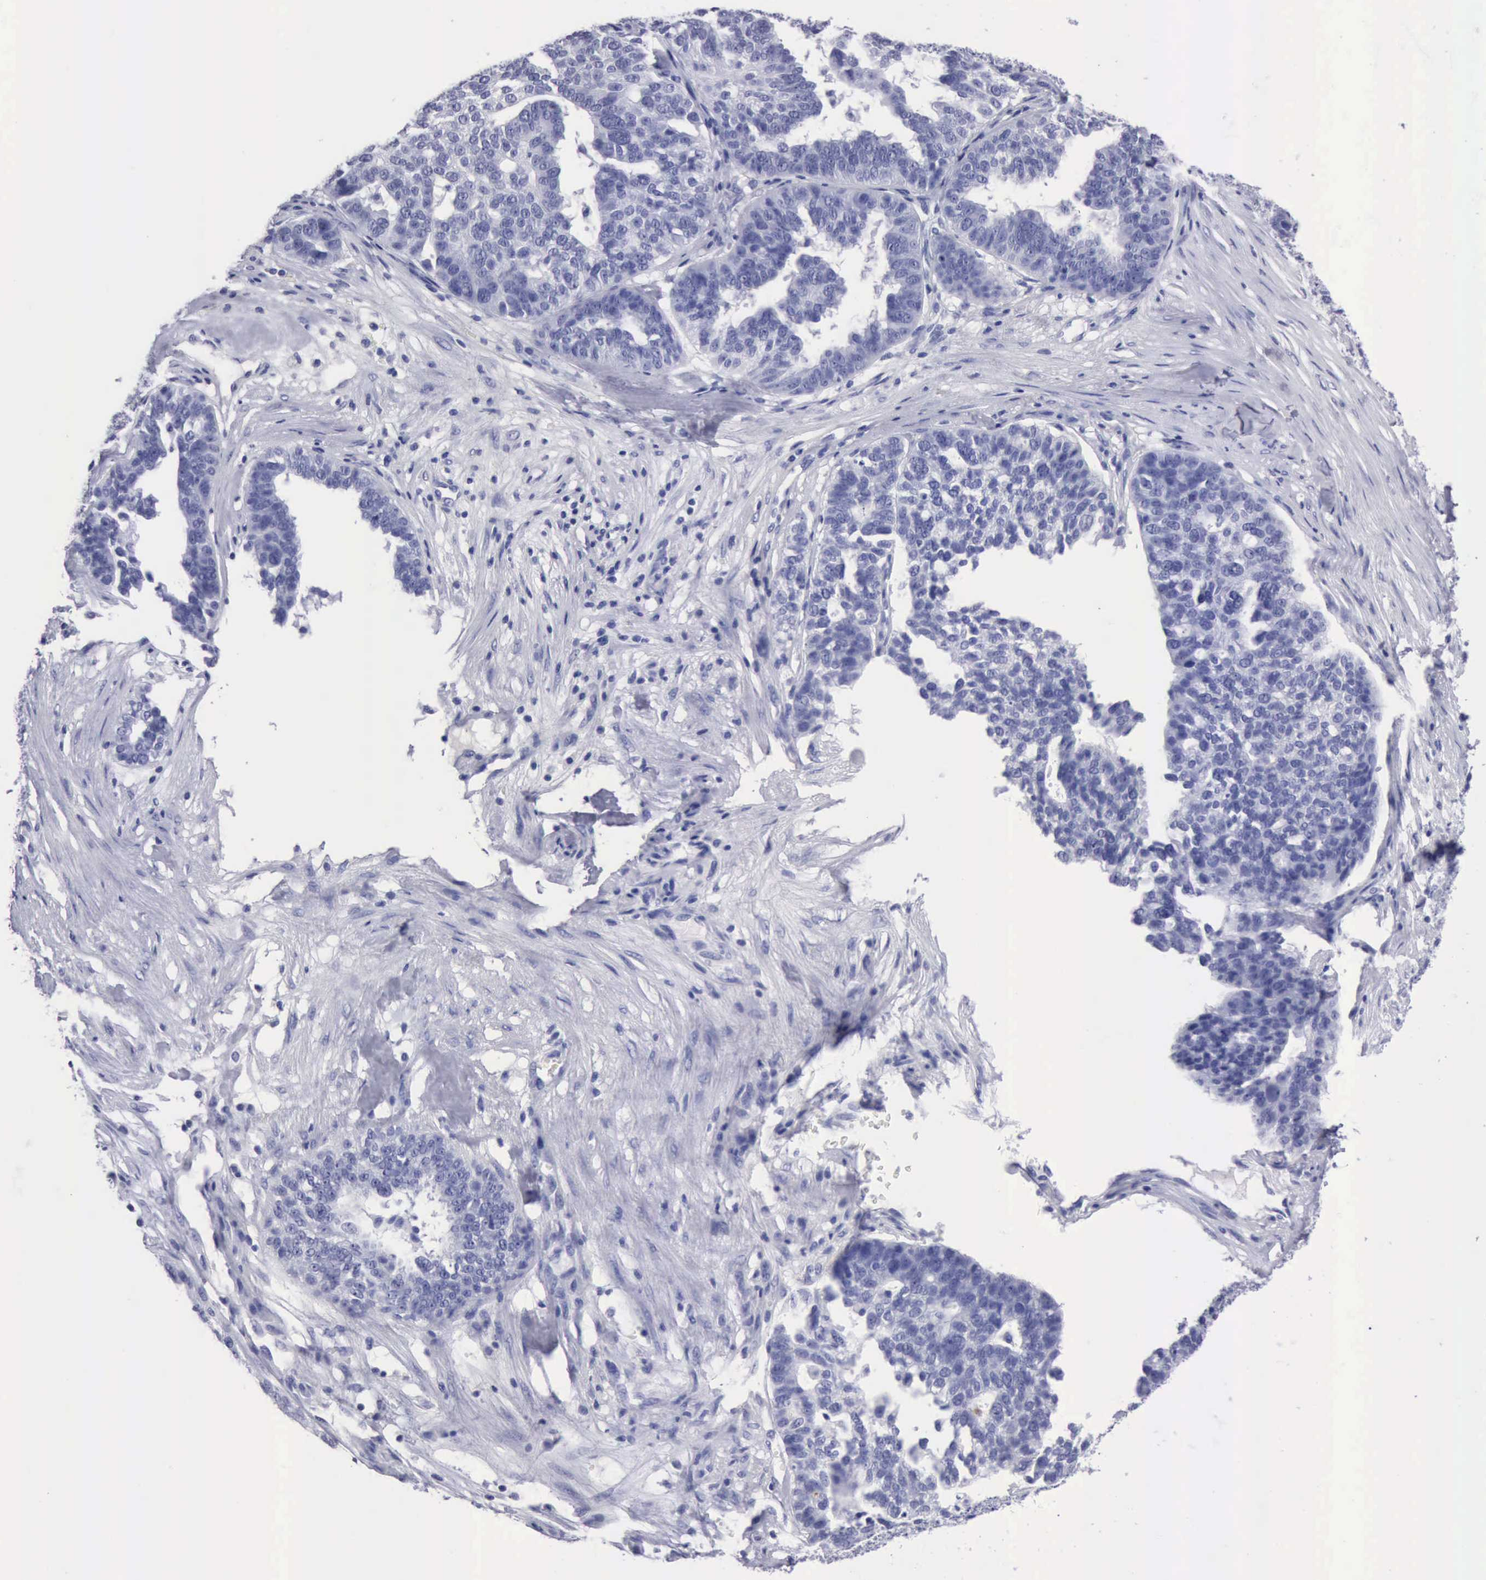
{"staining": {"intensity": "negative", "quantity": "none", "location": "none"}, "tissue": "ovarian cancer", "cell_type": "Tumor cells", "image_type": "cancer", "snomed": [{"axis": "morphology", "description": "Cystadenocarcinoma, serous, NOS"}, {"axis": "topography", "description": "Ovary"}], "caption": "Immunohistochemistry (IHC) micrograph of neoplastic tissue: human ovarian cancer stained with DAB (3,3'-diaminobenzidine) demonstrates no significant protein positivity in tumor cells.", "gene": "CYP19A1", "patient": {"sex": "female", "age": 59}}